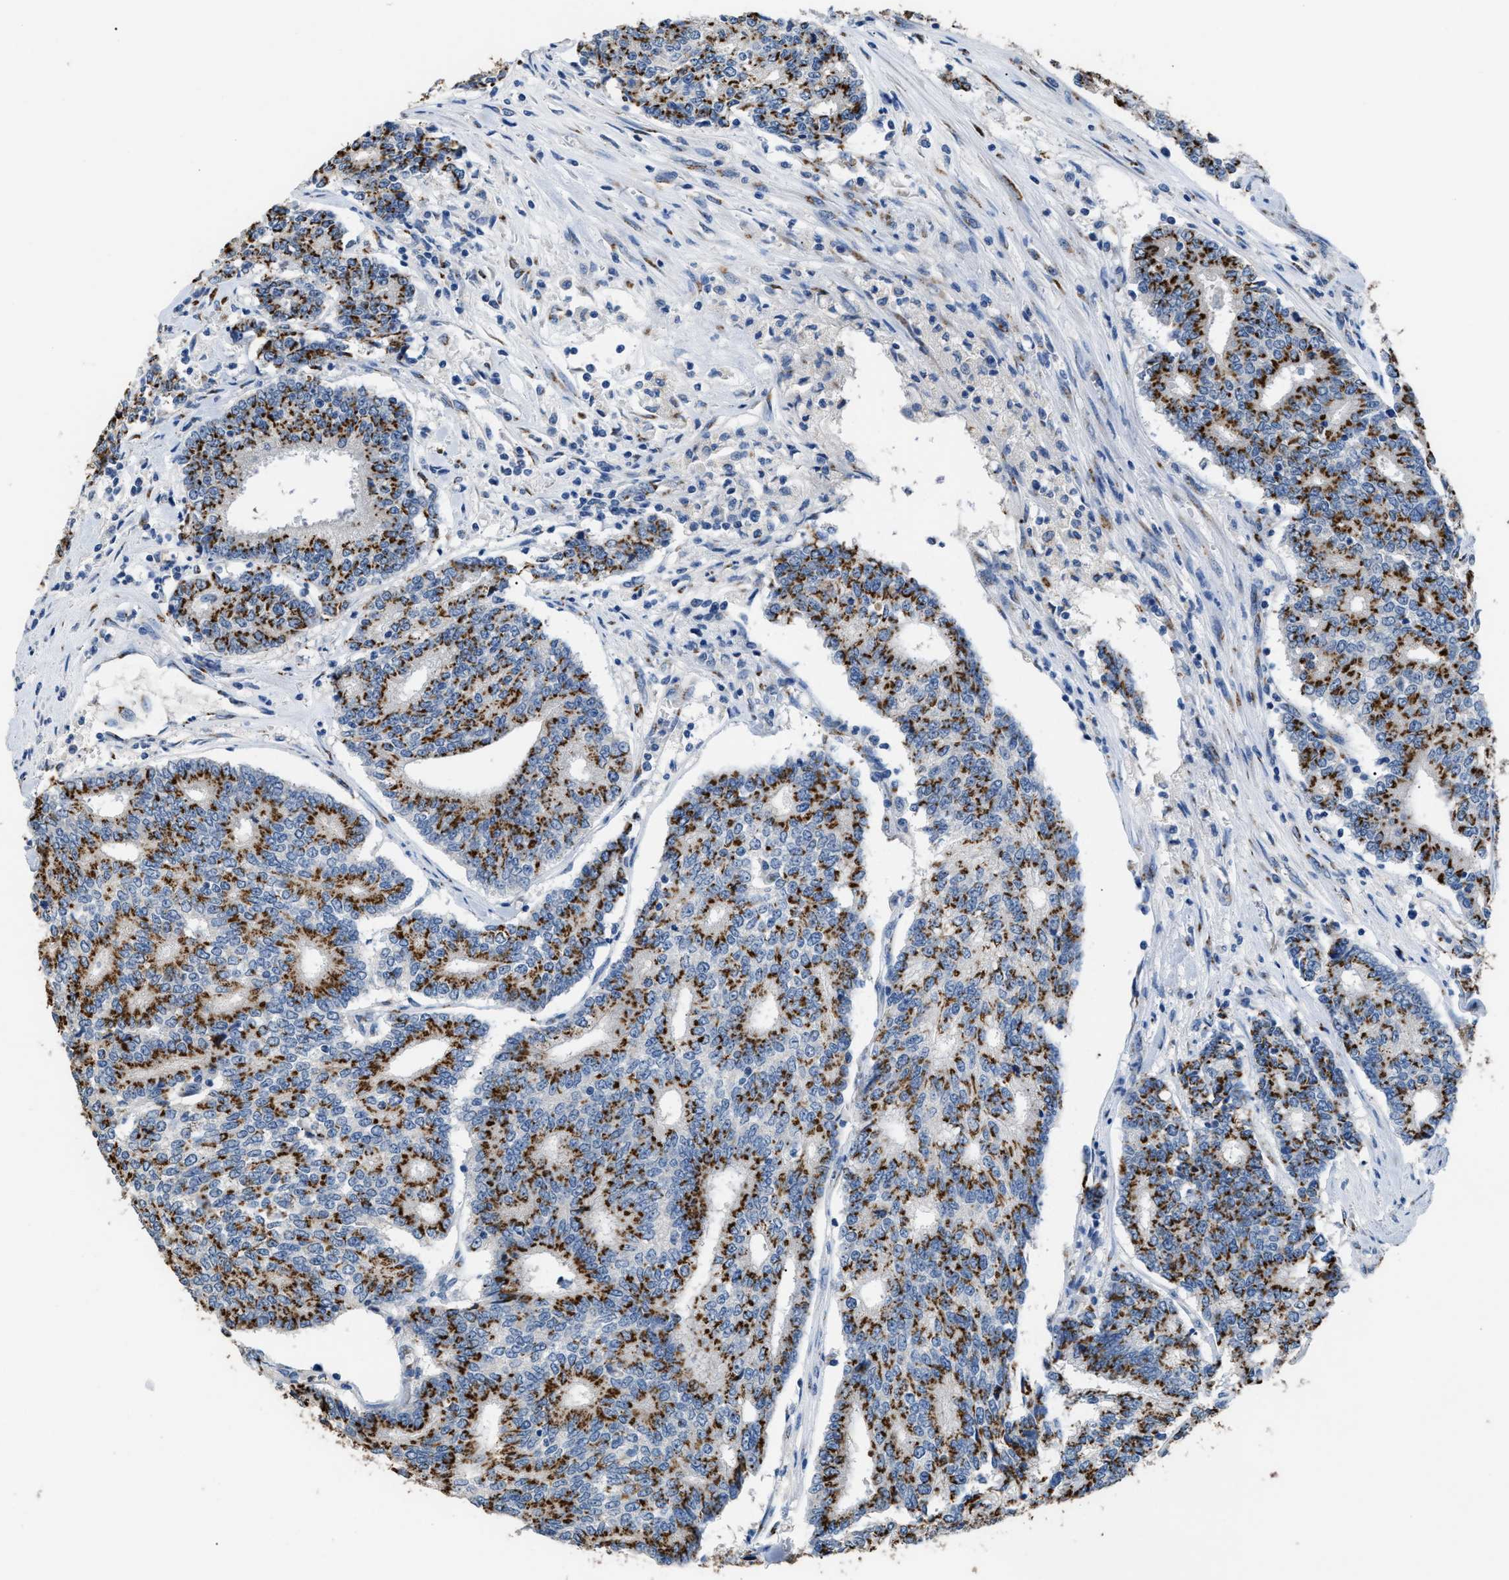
{"staining": {"intensity": "strong", "quantity": ">75%", "location": "cytoplasmic/membranous"}, "tissue": "prostate cancer", "cell_type": "Tumor cells", "image_type": "cancer", "snomed": [{"axis": "morphology", "description": "Normal tissue, NOS"}, {"axis": "morphology", "description": "Adenocarcinoma, High grade"}, {"axis": "topography", "description": "Prostate"}, {"axis": "topography", "description": "Seminal veicle"}], "caption": "The photomicrograph demonstrates a brown stain indicating the presence of a protein in the cytoplasmic/membranous of tumor cells in prostate adenocarcinoma (high-grade).", "gene": "GOLM1", "patient": {"sex": "male", "age": 55}}